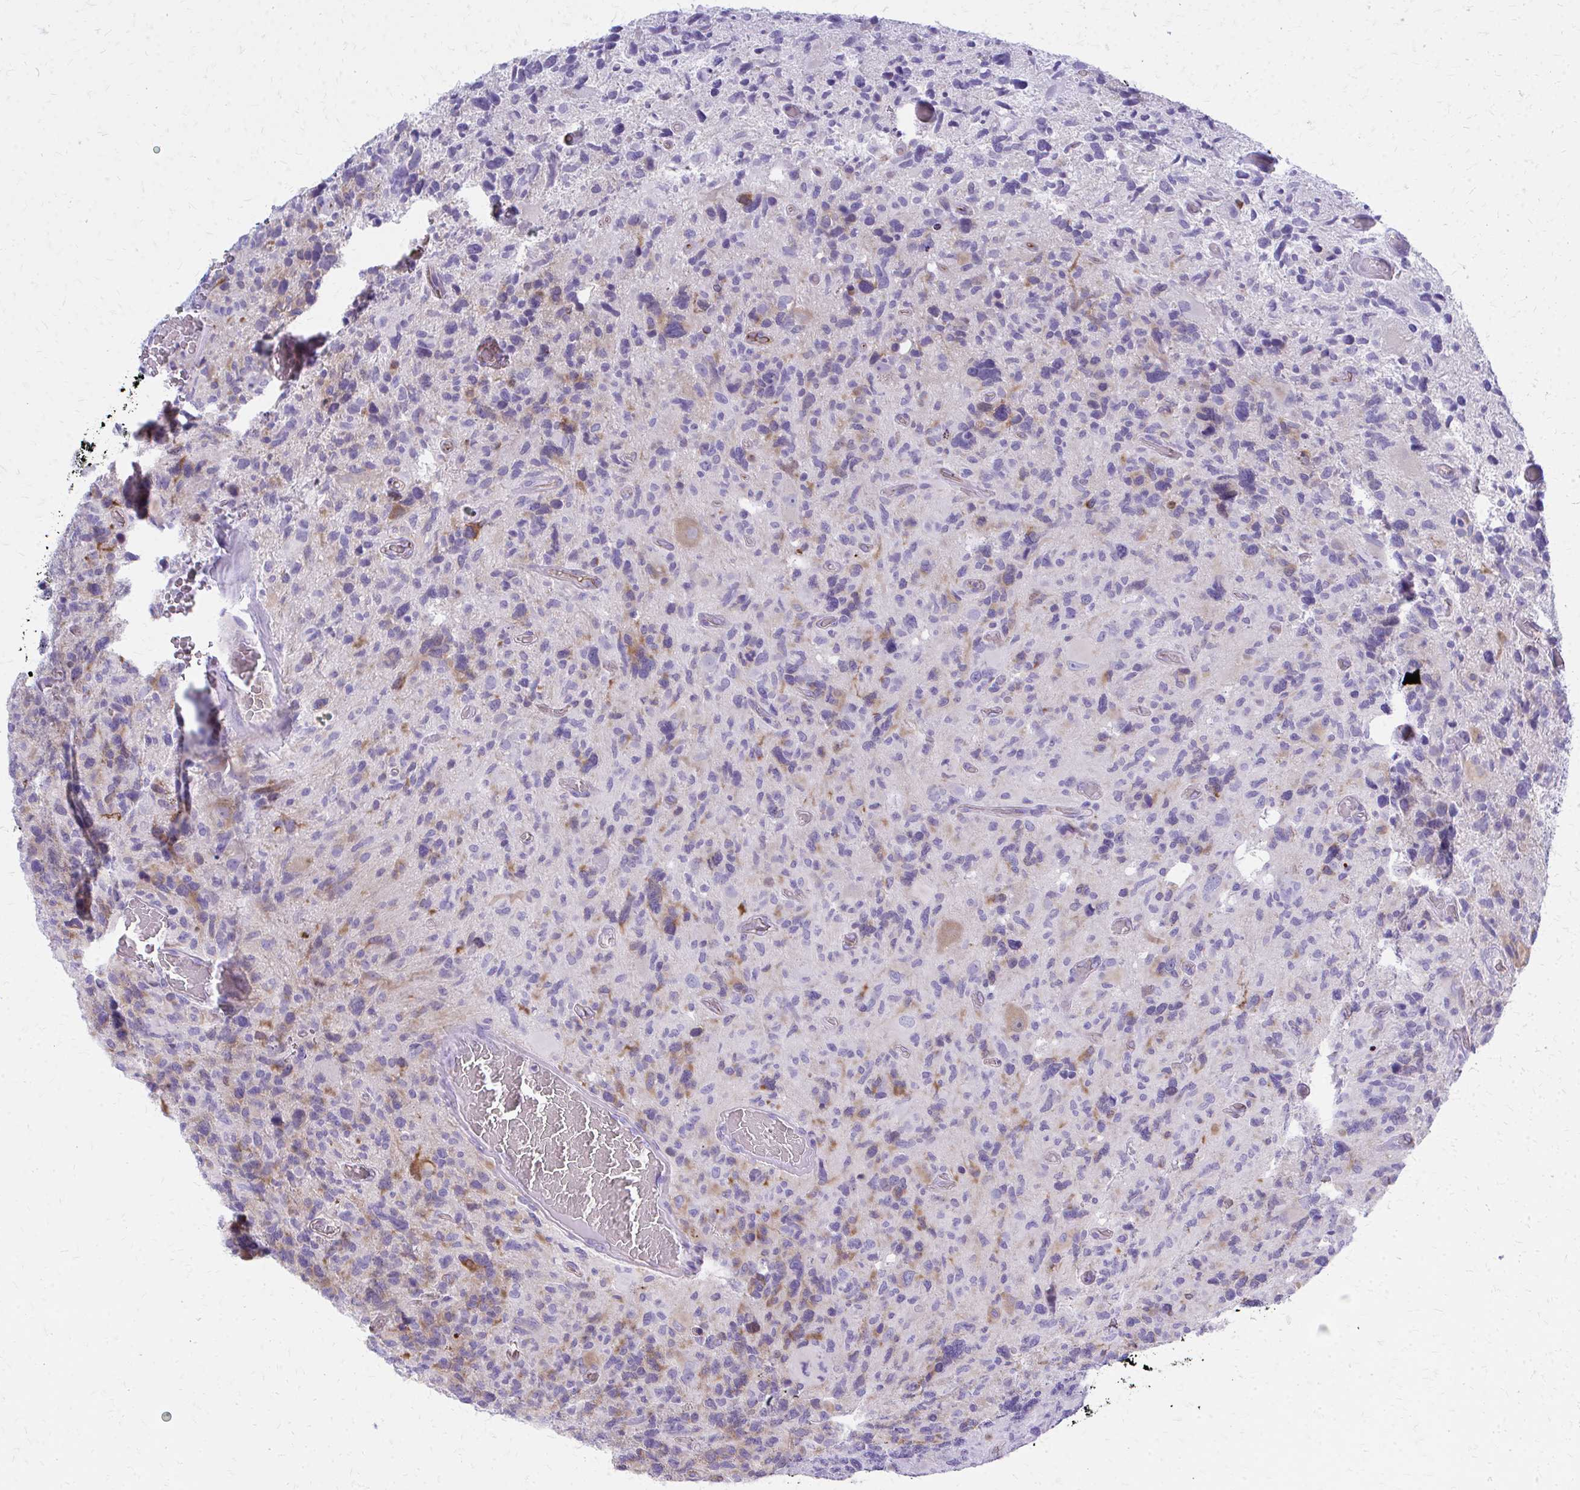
{"staining": {"intensity": "moderate", "quantity": "<25%", "location": "cytoplasmic/membranous"}, "tissue": "glioma", "cell_type": "Tumor cells", "image_type": "cancer", "snomed": [{"axis": "morphology", "description": "Glioma, malignant, High grade"}, {"axis": "topography", "description": "Brain"}], "caption": "Malignant glioma (high-grade) stained with DAB immunohistochemistry (IHC) exhibits low levels of moderate cytoplasmic/membranous positivity in approximately <25% of tumor cells.", "gene": "TPSG1", "patient": {"sex": "male", "age": 49}}